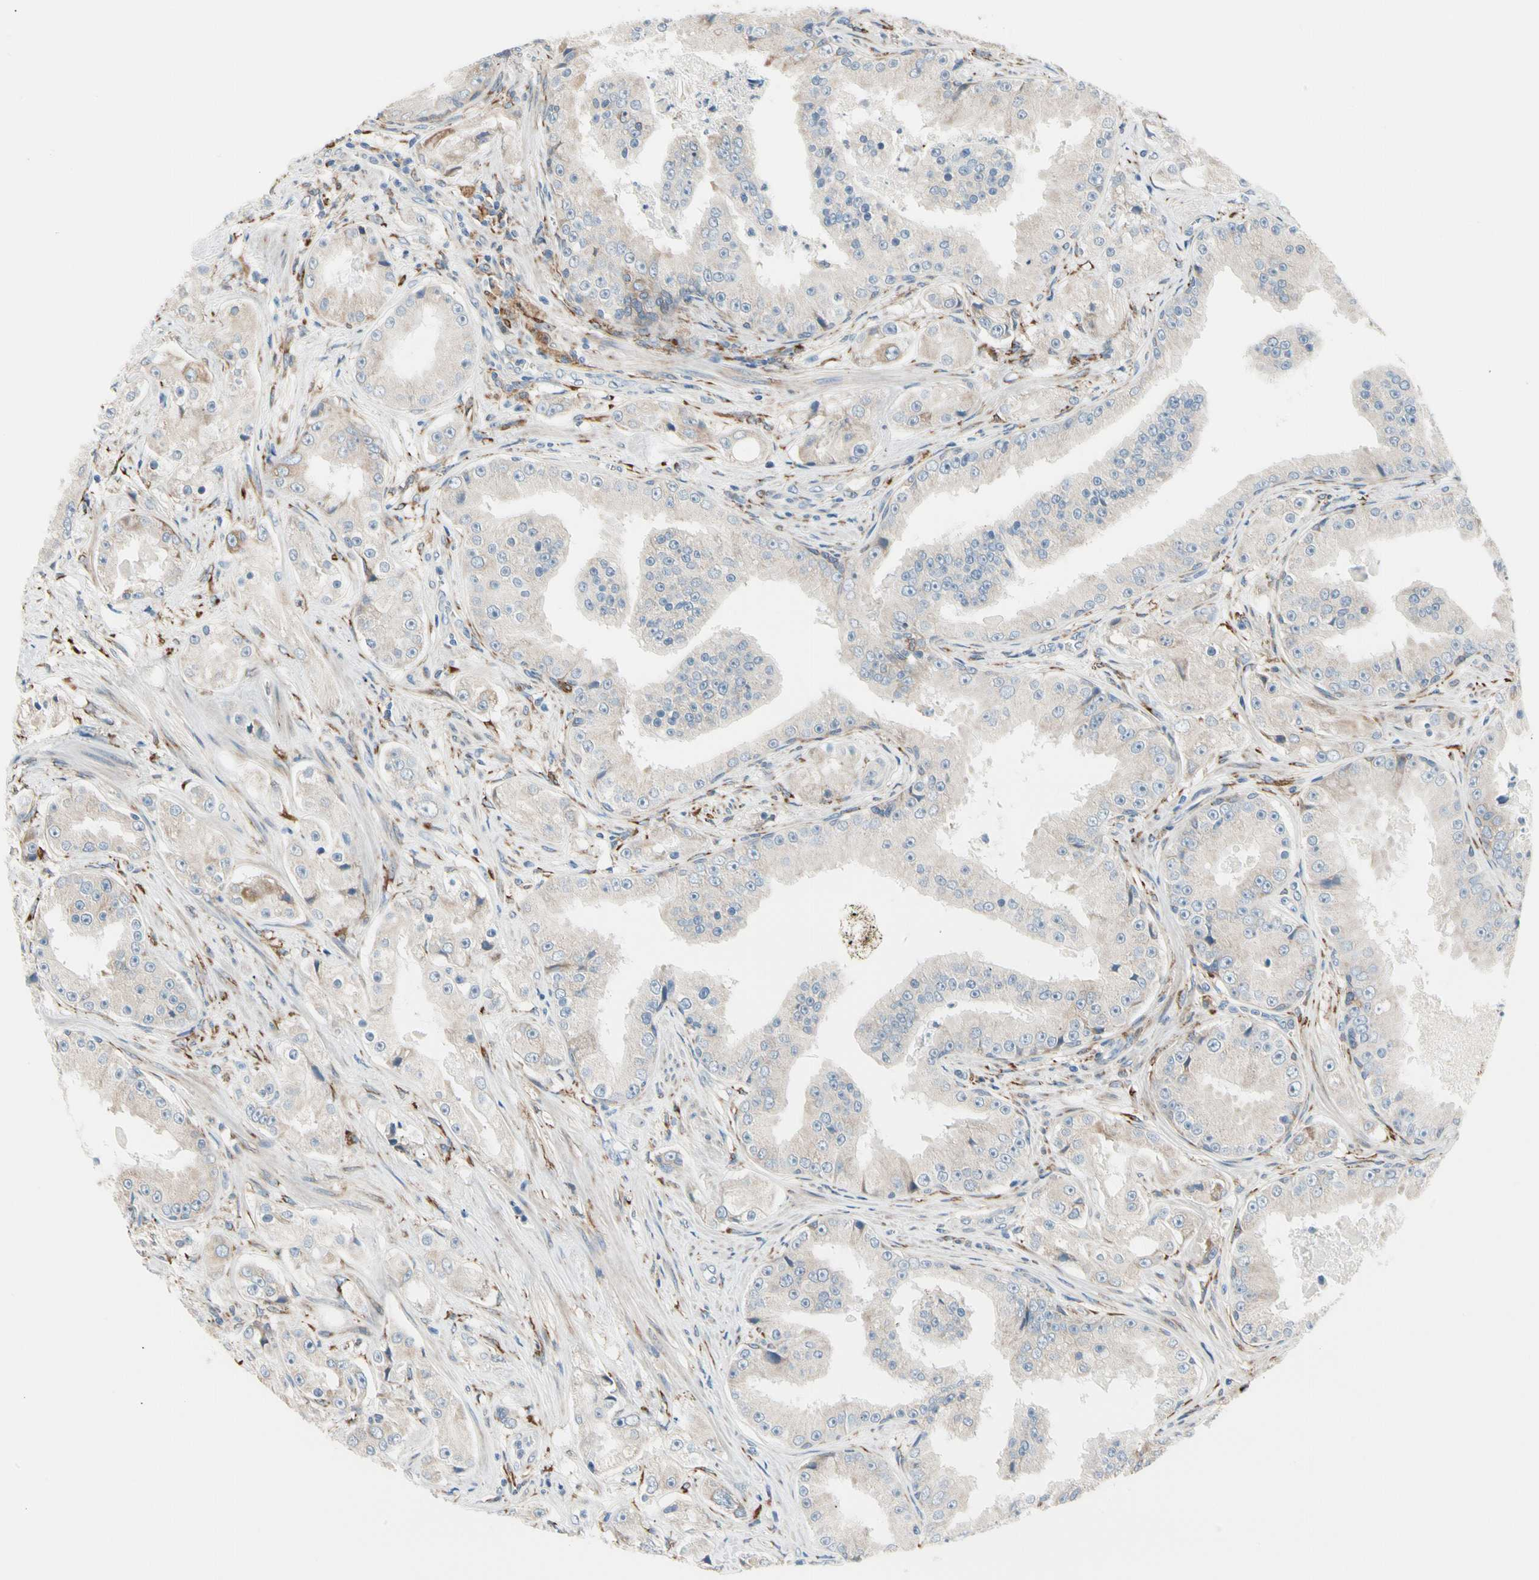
{"staining": {"intensity": "weak", "quantity": "<25%", "location": "cytoplasmic/membranous"}, "tissue": "prostate cancer", "cell_type": "Tumor cells", "image_type": "cancer", "snomed": [{"axis": "morphology", "description": "Adenocarcinoma, High grade"}, {"axis": "topography", "description": "Prostate"}], "caption": "Immunohistochemistry histopathology image of neoplastic tissue: prostate cancer stained with DAB exhibits no significant protein expression in tumor cells. (DAB (3,3'-diaminobenzidine) immunohistochemistry (IHC), high magnification).", "gene": "LRPAP1", "patient": {"sex": "male", "age": 73}}